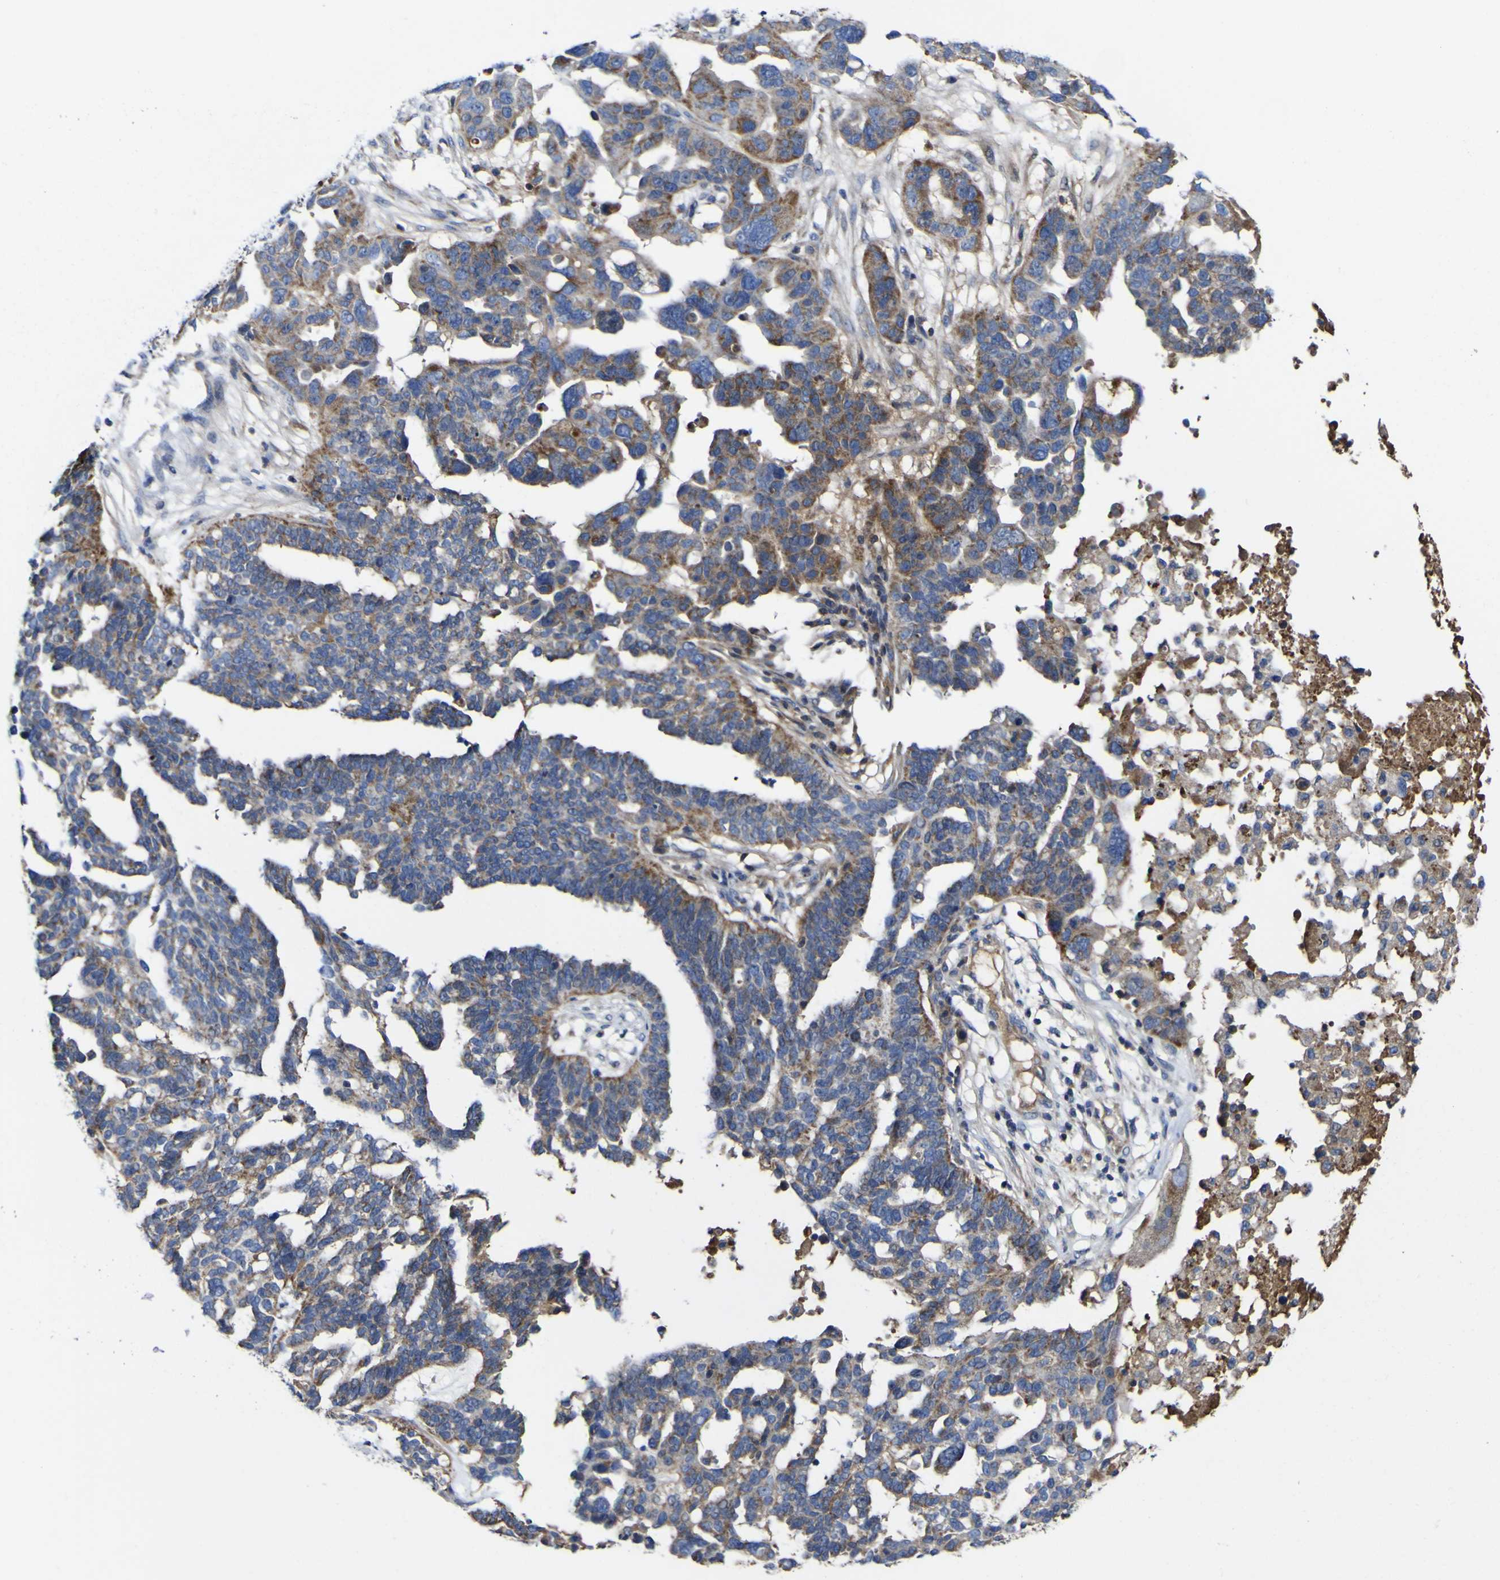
{"staining": {"intensity": "moderate", "quantity": ">75%", "location": "cytoplasmic/membranous"}, "tissue": "ovarian cancer", "cell_type": "Tumor cells", "image_type": "cancer", "snomed": [{"axis": "morphology", "description": "Cystadenocarcinoma, serous, NOS"}, {"axis": "topography", "description": "Ovary"}], "caption": "Ovarian serous cystadenocarcinoma stained with immunohistochemistry displays moderate cytoplasmic/membranous positivity in about >75% of tumor cells.", "gene": "CCDC90B", "patient": {"sex": "female", "age": 59}}